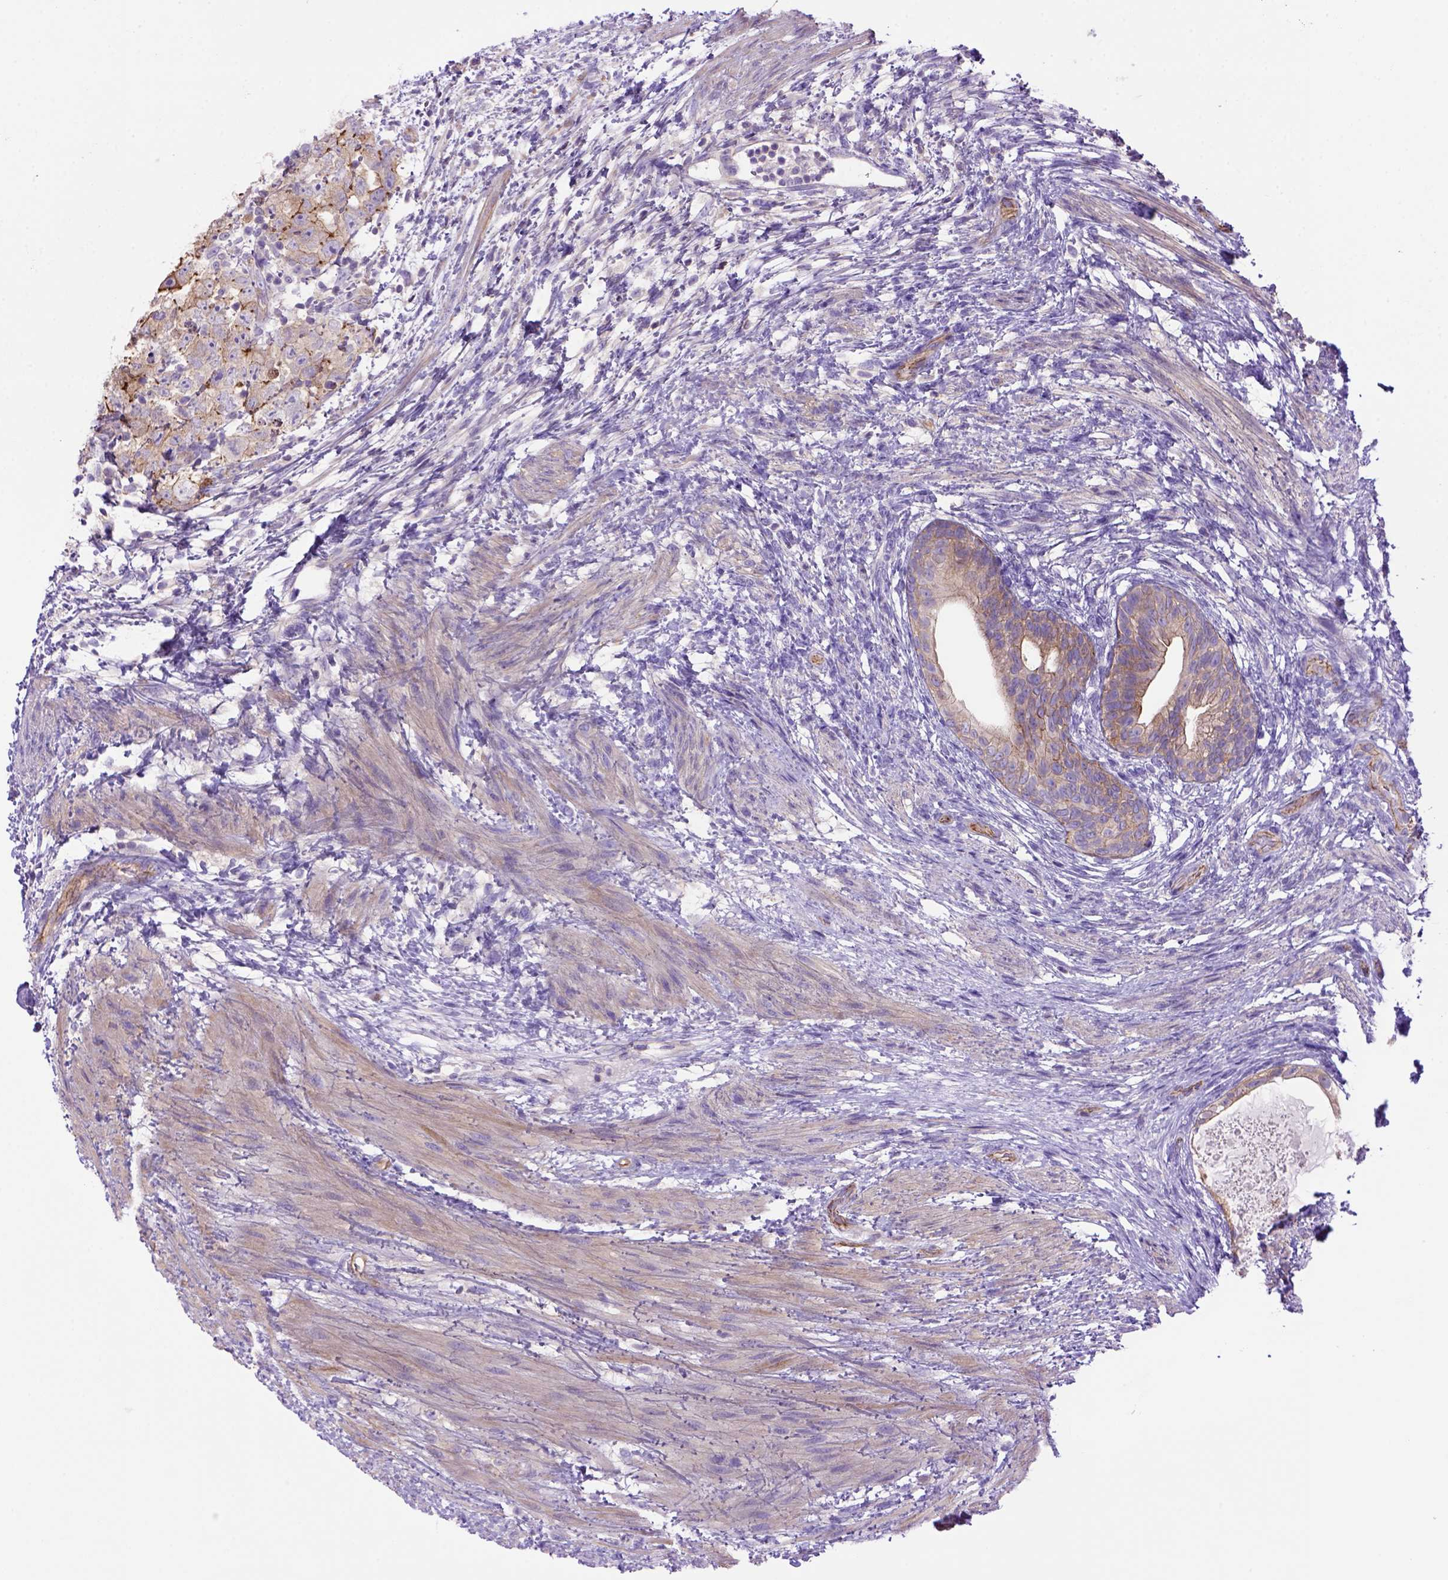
{"staining": {"intensity": "strong", "quantity": "25%-75%", "location": "cytoplasmic/membranous"}, "tissue": "testis cancer", "cell_type": "Tumor cells", "image_type": "cancer", "snomed": [{"axis": "morphology", "description": "Carcinoma, Embryonal, NOS"}, {"axis": "topography", "description": "Testis"}], "caption": "Human testis embryonal carcinoma stained with a brown dye demonstrates strong cytoplasmic/membranous positive positivity in about 25%-75% of tumor cells.", "gene": "PEX12", "patient": {"sex": "male", "age": 24}}